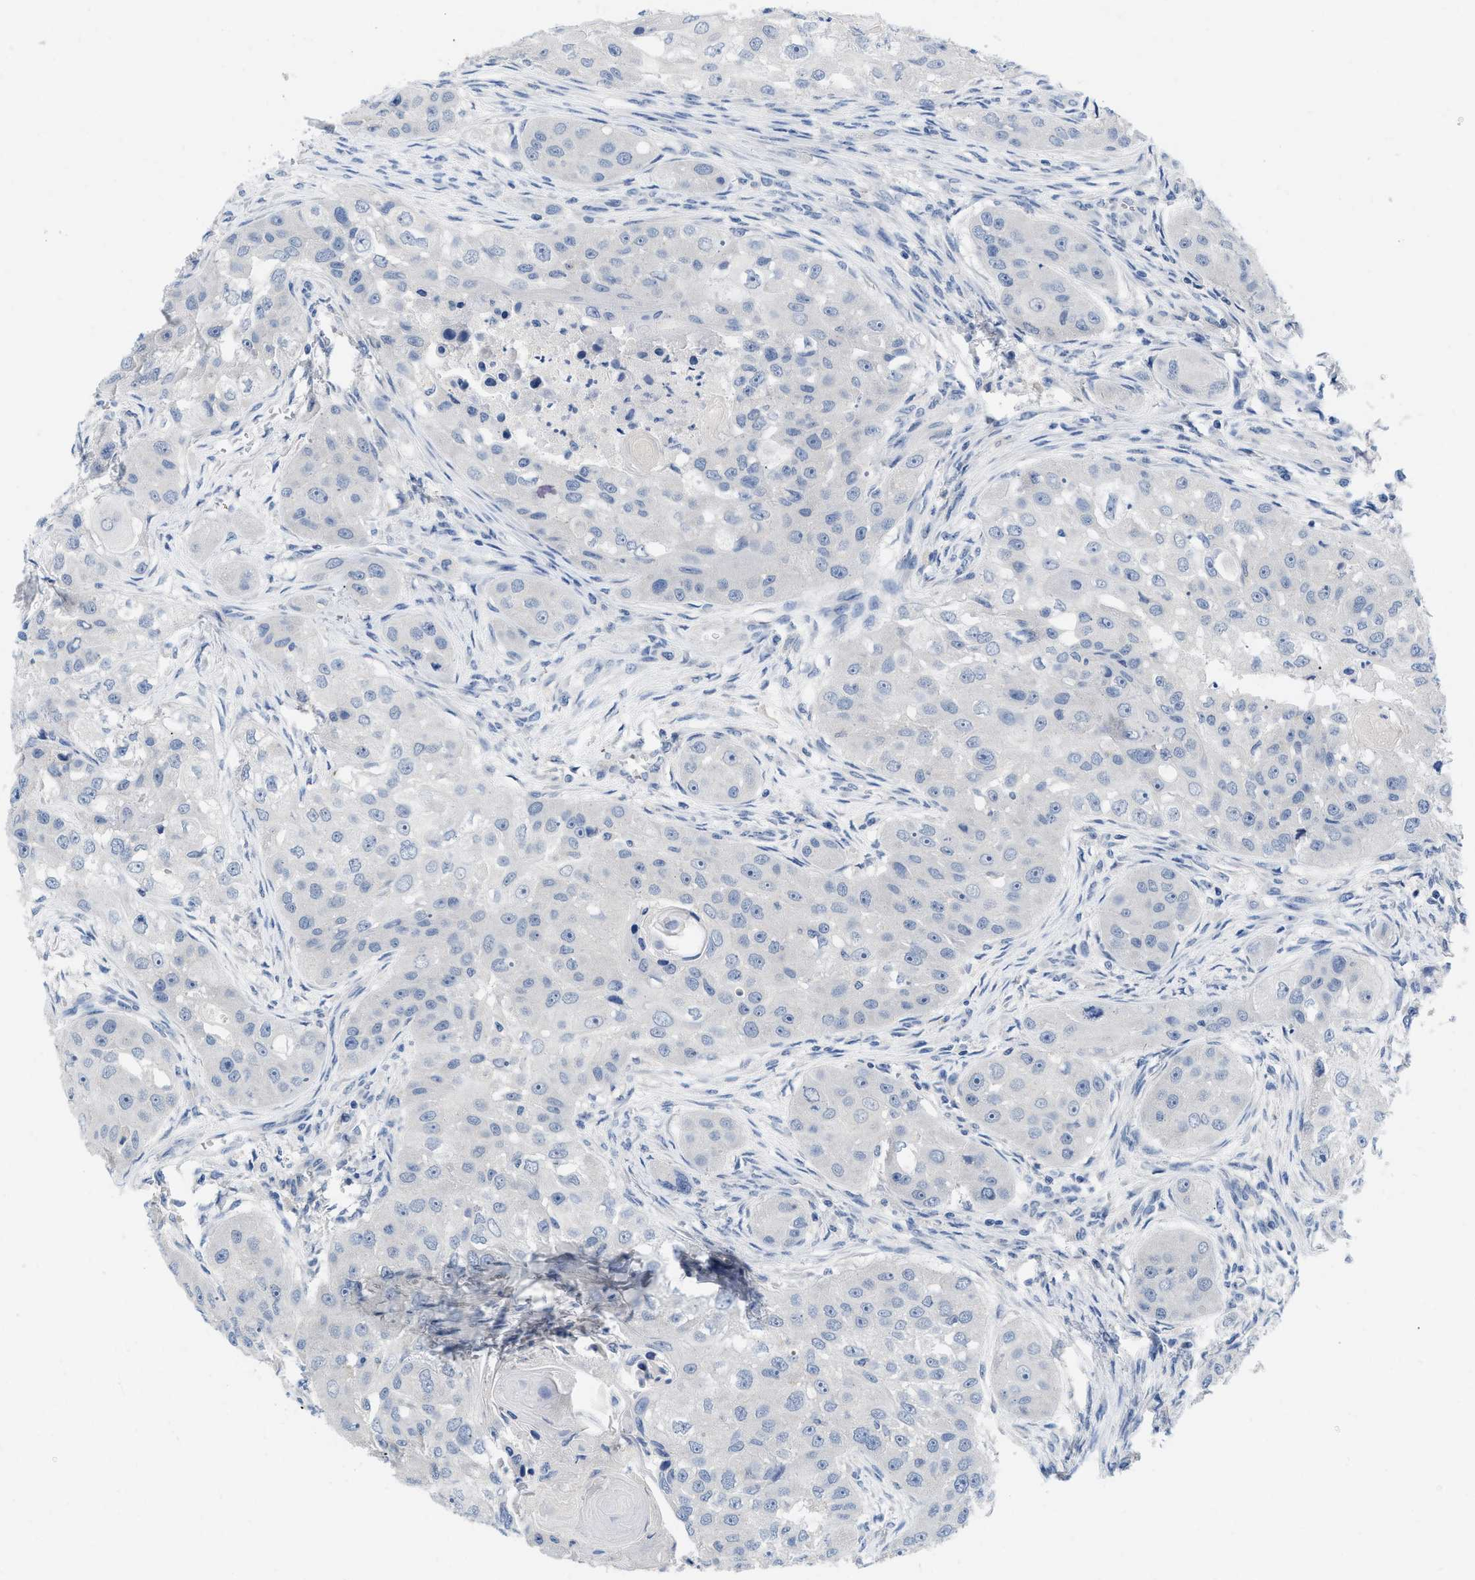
{"staining": {"intensity": "negative", "quantity": "none", "location": "none"}, "tissue": "head and neck cancer", "cell_type": "Tumor cells", "image_type": "cancer", "snomed": [{"axis": "morphology", "description": "Normal tissue, NOS"}, {"axis": "morphology", "description": "Squamous cell carcinoma, NOS"}, {"axis": "topography", "description": "Skeletal muscle"}, {"axis": "topography", "description": "Head-Neck"}], "caption": "This is an immunohistochemistry image of squamous cell carcinoma (head and neck). There is no expression in tumor cells.", "gene": "PYY", "patient": {"sex": "male", "age": 51}}